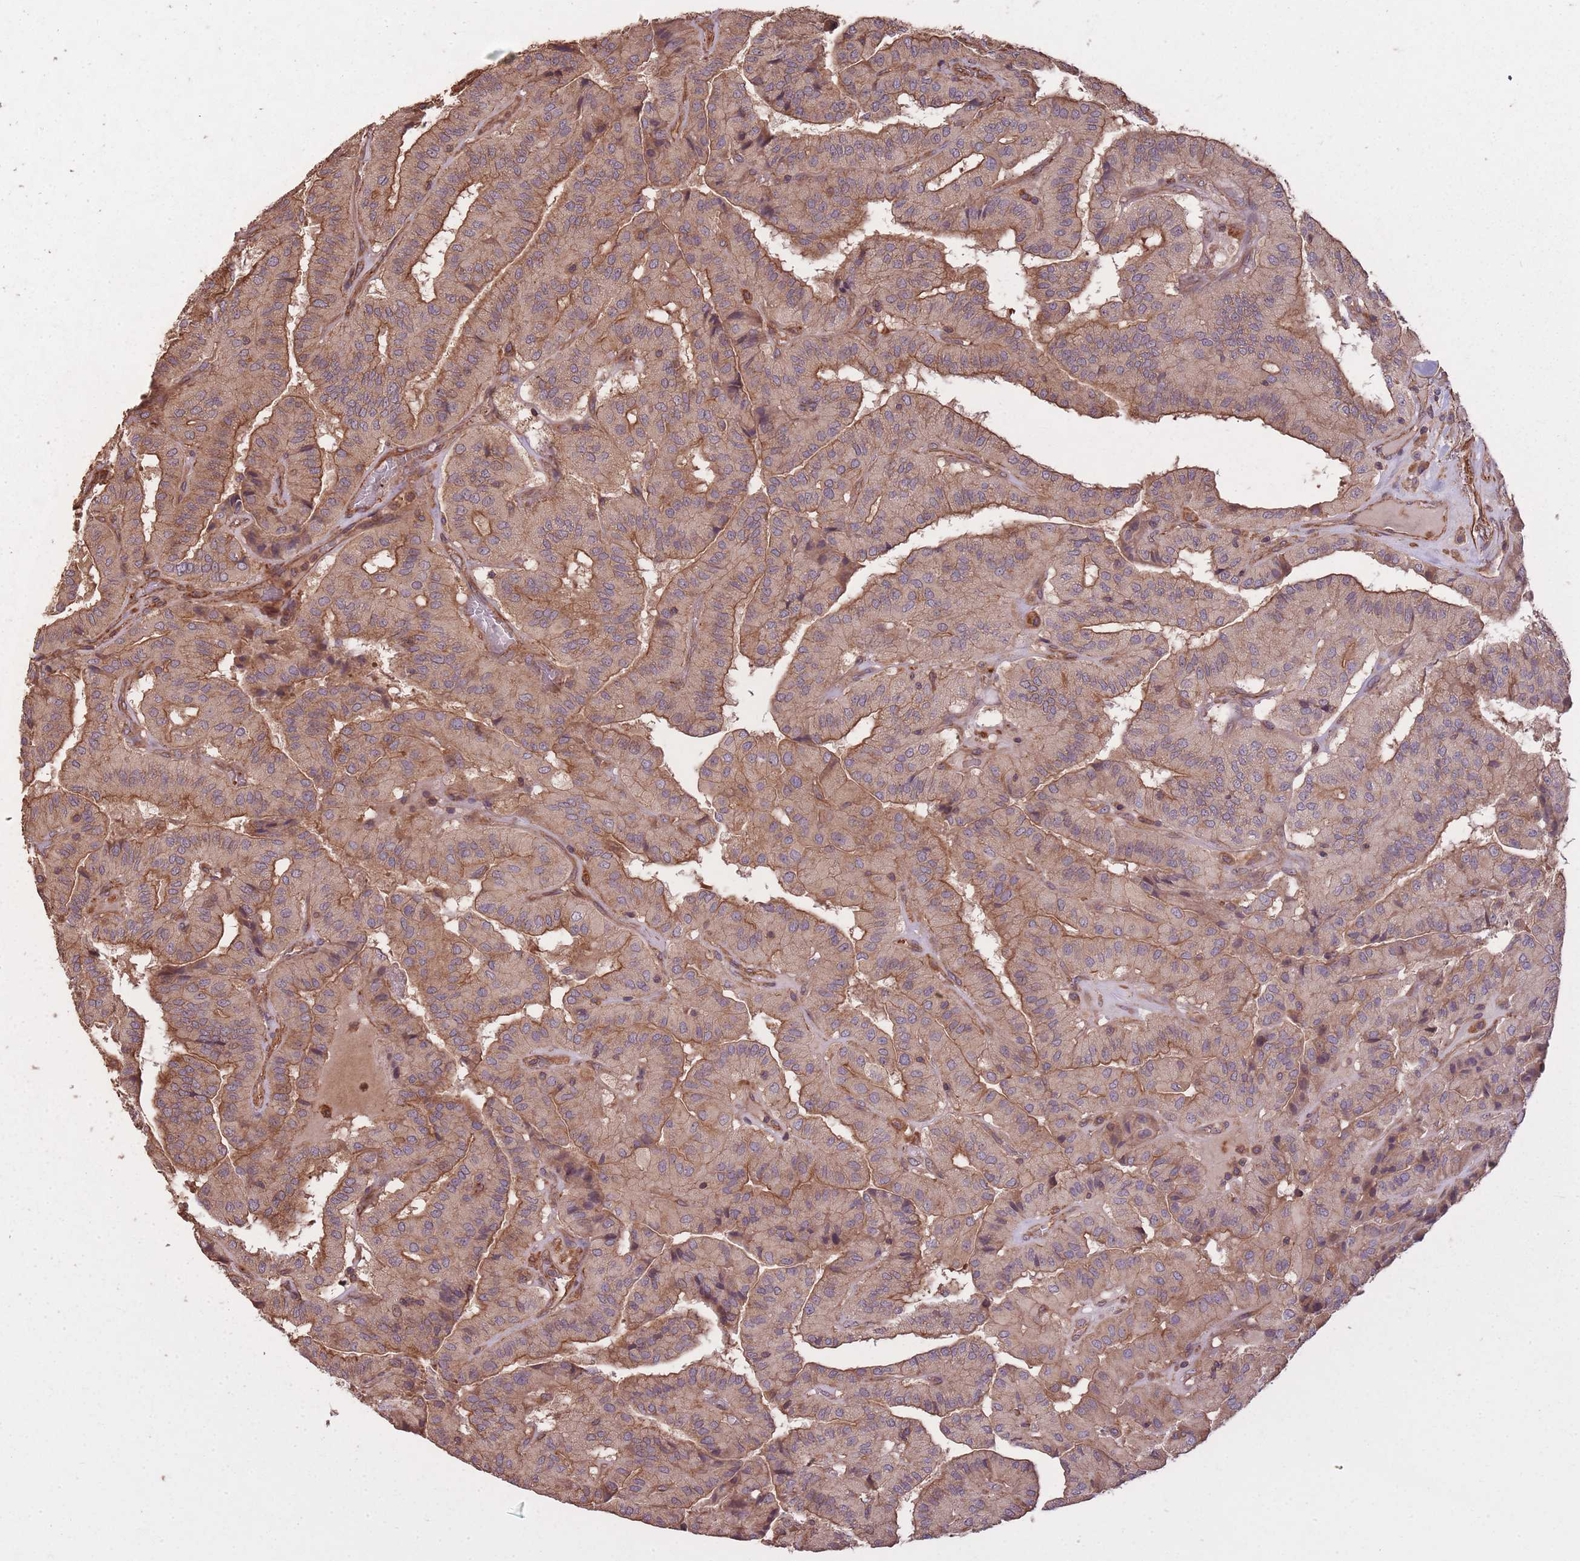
{"staining": {"intensity": "moderate", "quantity": ">75%", "location": "cytoplasmic/membranous"}, "tissue": "thyroid cancer", "cell_type": "Tumor cells", "image_type": "cancer", "snomed": [{"axis": "morphology", "description": "Normal tissue, NOS"}, {"axis": "morphology", "description": "Papillary adenocarcinoma, NOS"}, {"axis": "topography", "description": "Thyroid gland"}], "caption": "Moderate cytoplasmic/membranous positivity is appreciated in about >75% of tumor cells in thyroid papillary adenocarcinoma. (DAB (3,3'-diaminobenzidine) = brown stain, brightfield microscopy at high magnification).", "gene": "ARMH3", "patient": {"sex": "female", "age": 59}}